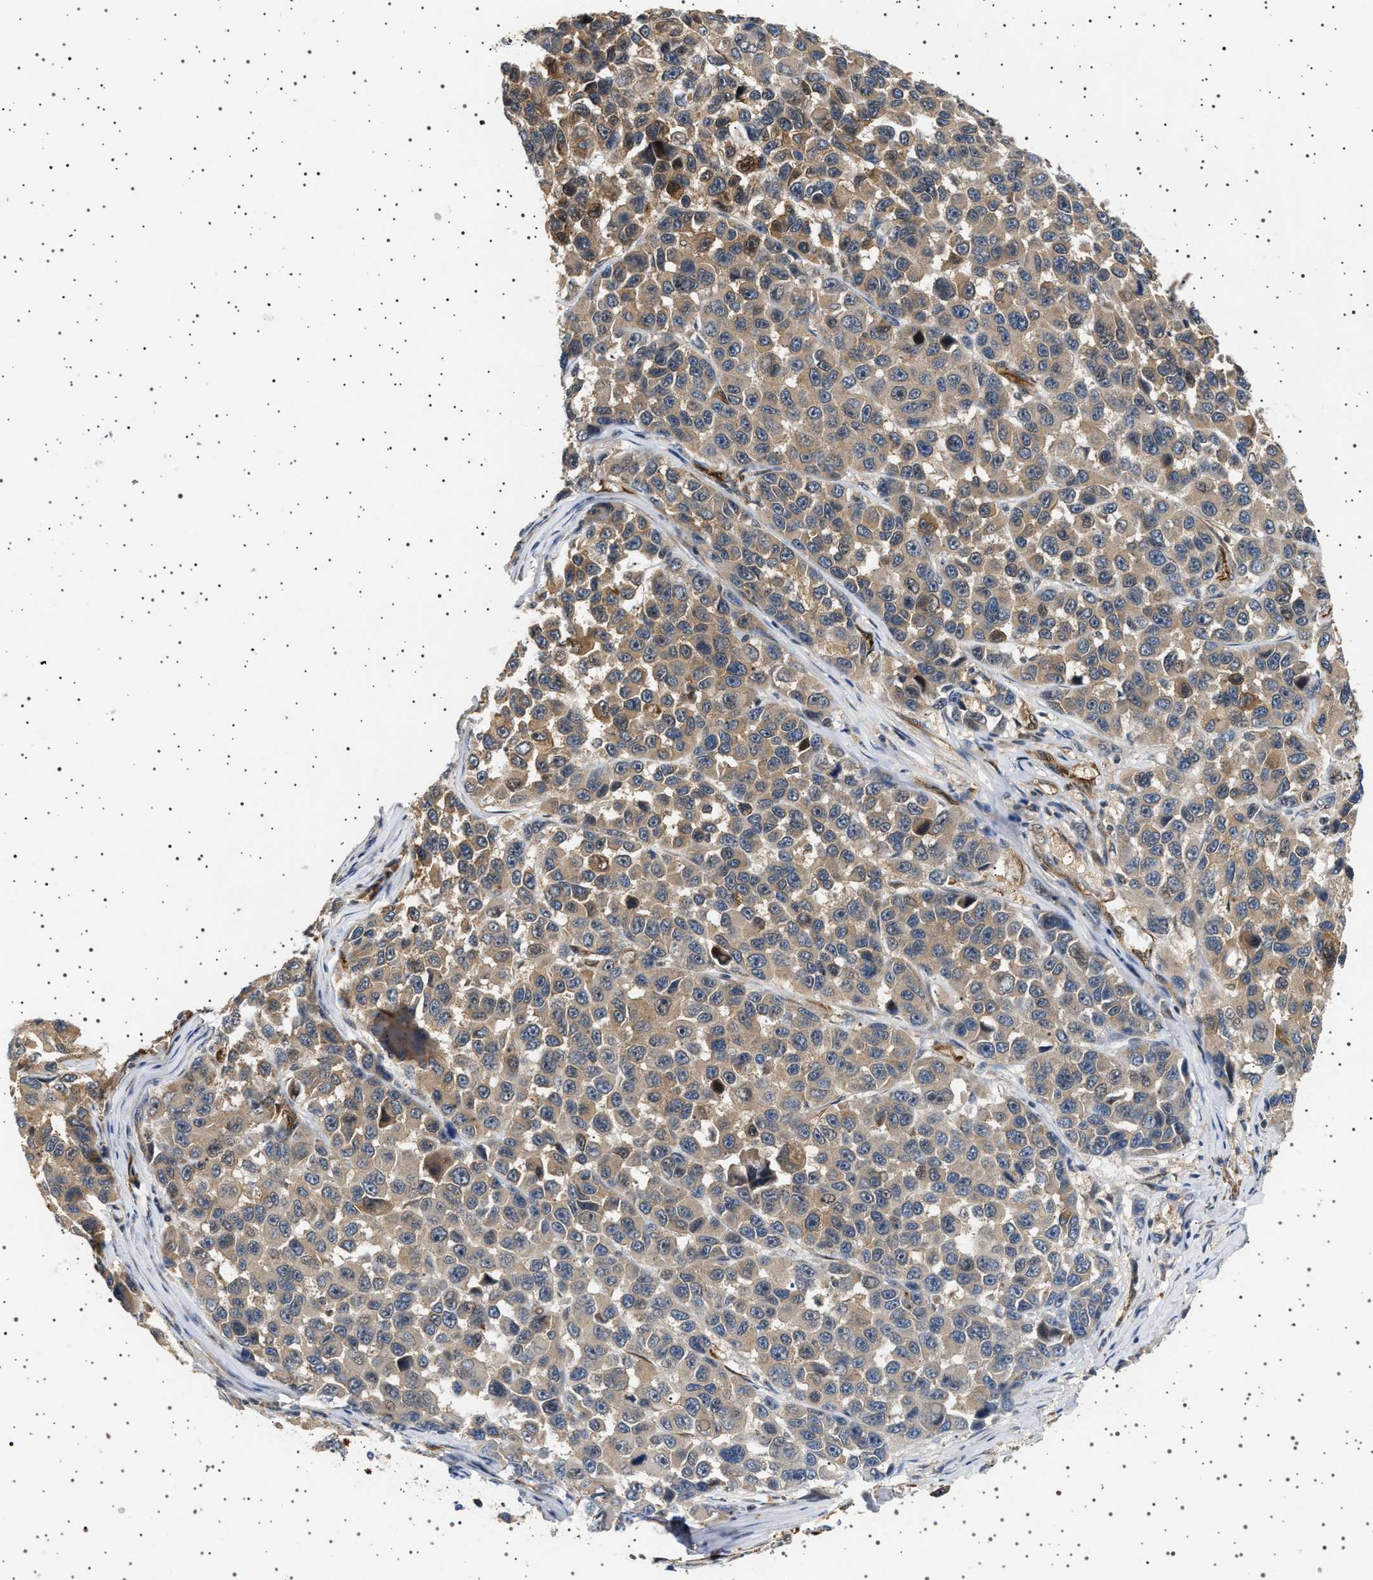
{"staining": {"intensity": "weak", "quantity": ">75%", "location": "cytoplasmic/membranous"}, "tissue": "melanoma", "cell_type": "Tumor cells", "image_type": "cancer", "snomed": [{"axis": "morphology", "description": "Malignant melanoma, NOS"}, {"axis": "topography", "description": "Skin"}], "caption": "This is a micrograph of immunohistochemistry (IHC) staining of malignant melanoma, which shows weak expression in the cytoplasmic/membranous of tumor cells.", "gene": "BAG3", "patient": {"sex": "male", "age": 53}}